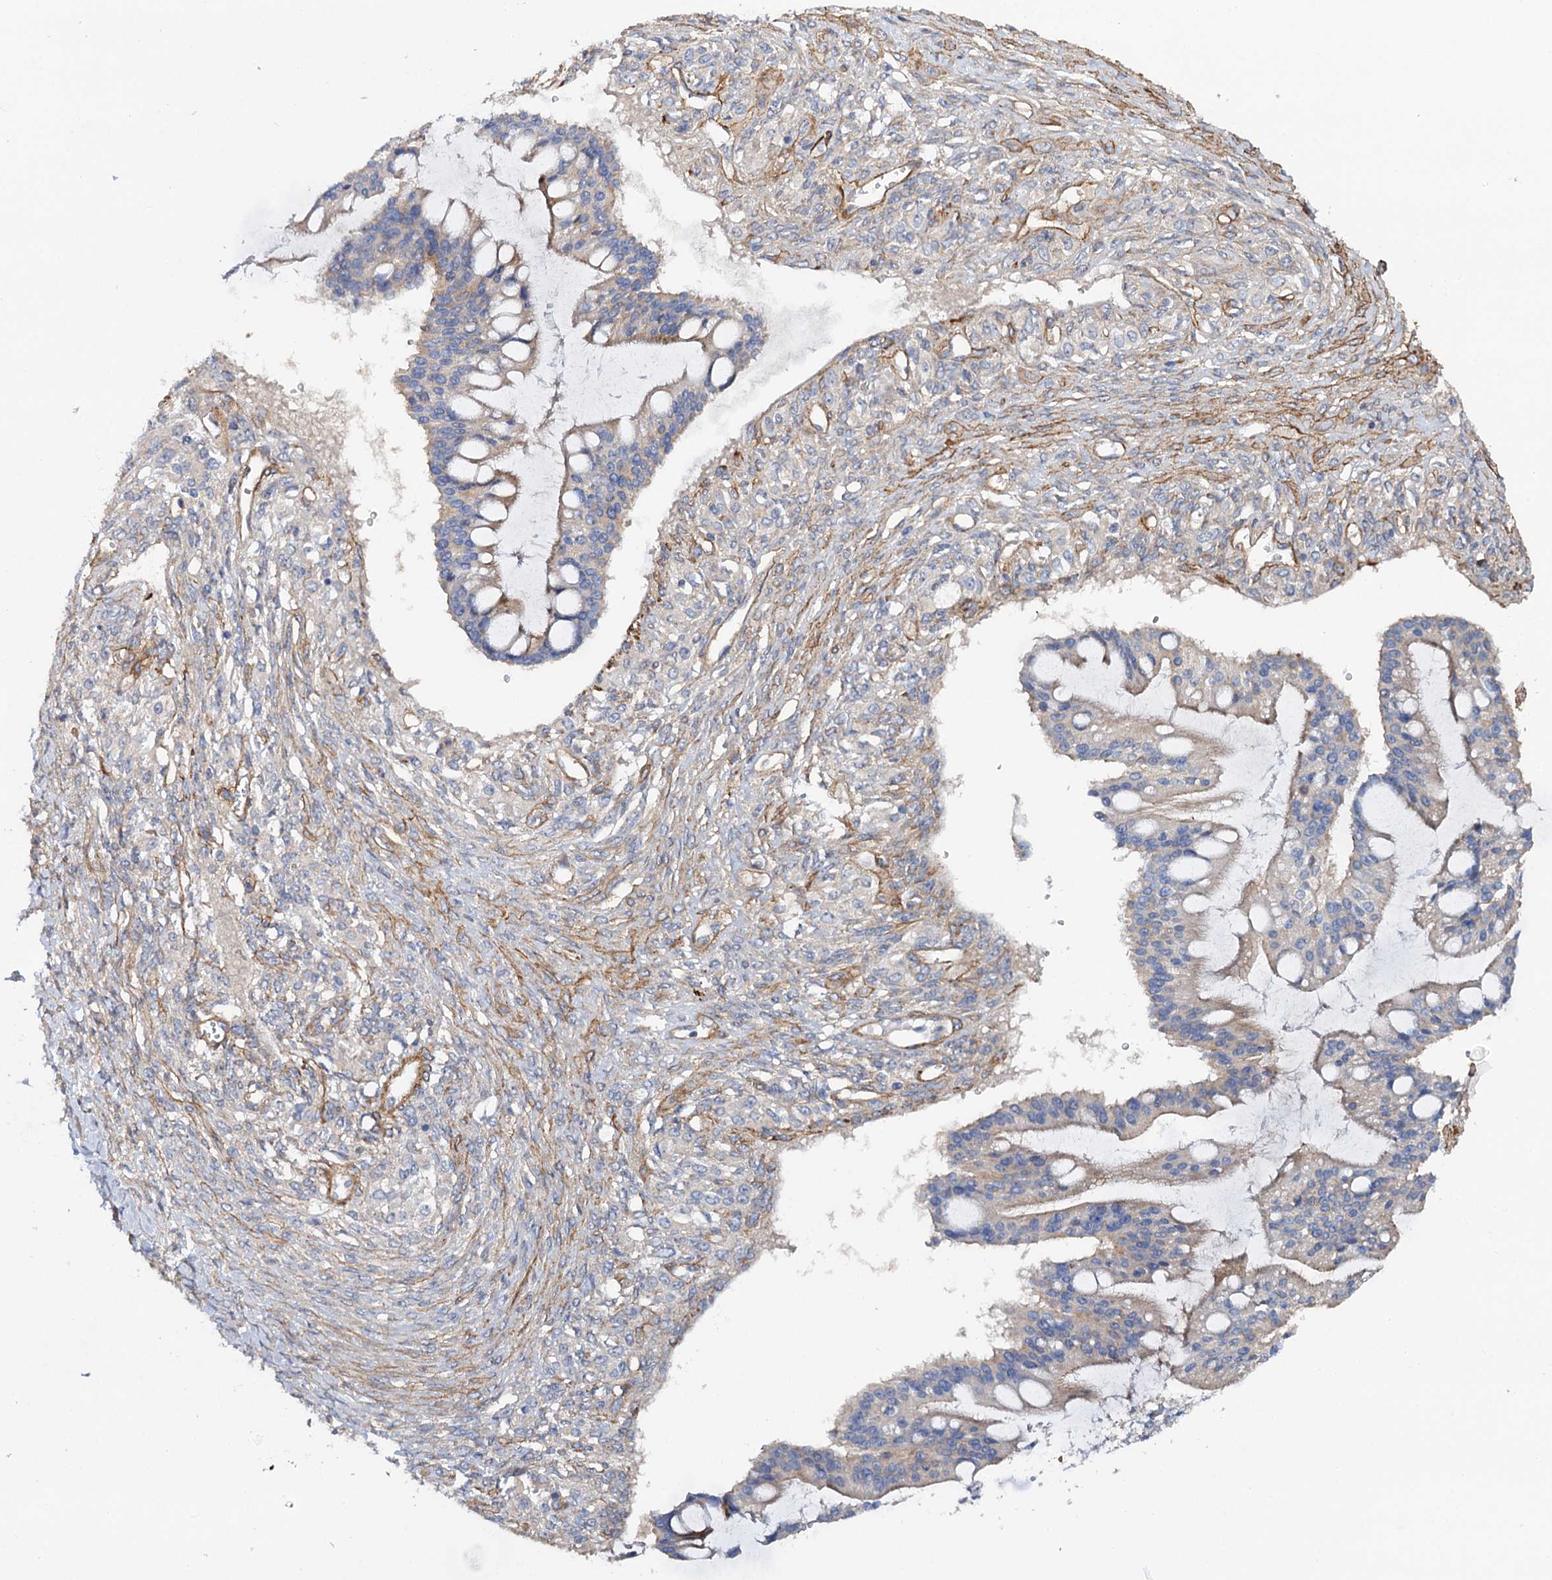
{"staining": {"intensity": "negative", "quantity": "none", "location": "none"}, "tissue": "ovarian cancer", "cell_type": "Tumor cells", "image_type": "cancer", "snomed": [{"axis": "morphology", "description": "Cystadenocarcinoma, mucinous, NOS"}, {"axis": "topography", "description": "Ovary"}], "caption": "This image is of ovarian cancer stained with immunohistochemistry to label a protein in brown with the nuclei are counter-stained blue. There is no staining in tumor cells.", "gene": "CSAD", "patient": {"sex": "female", "age": 73}}